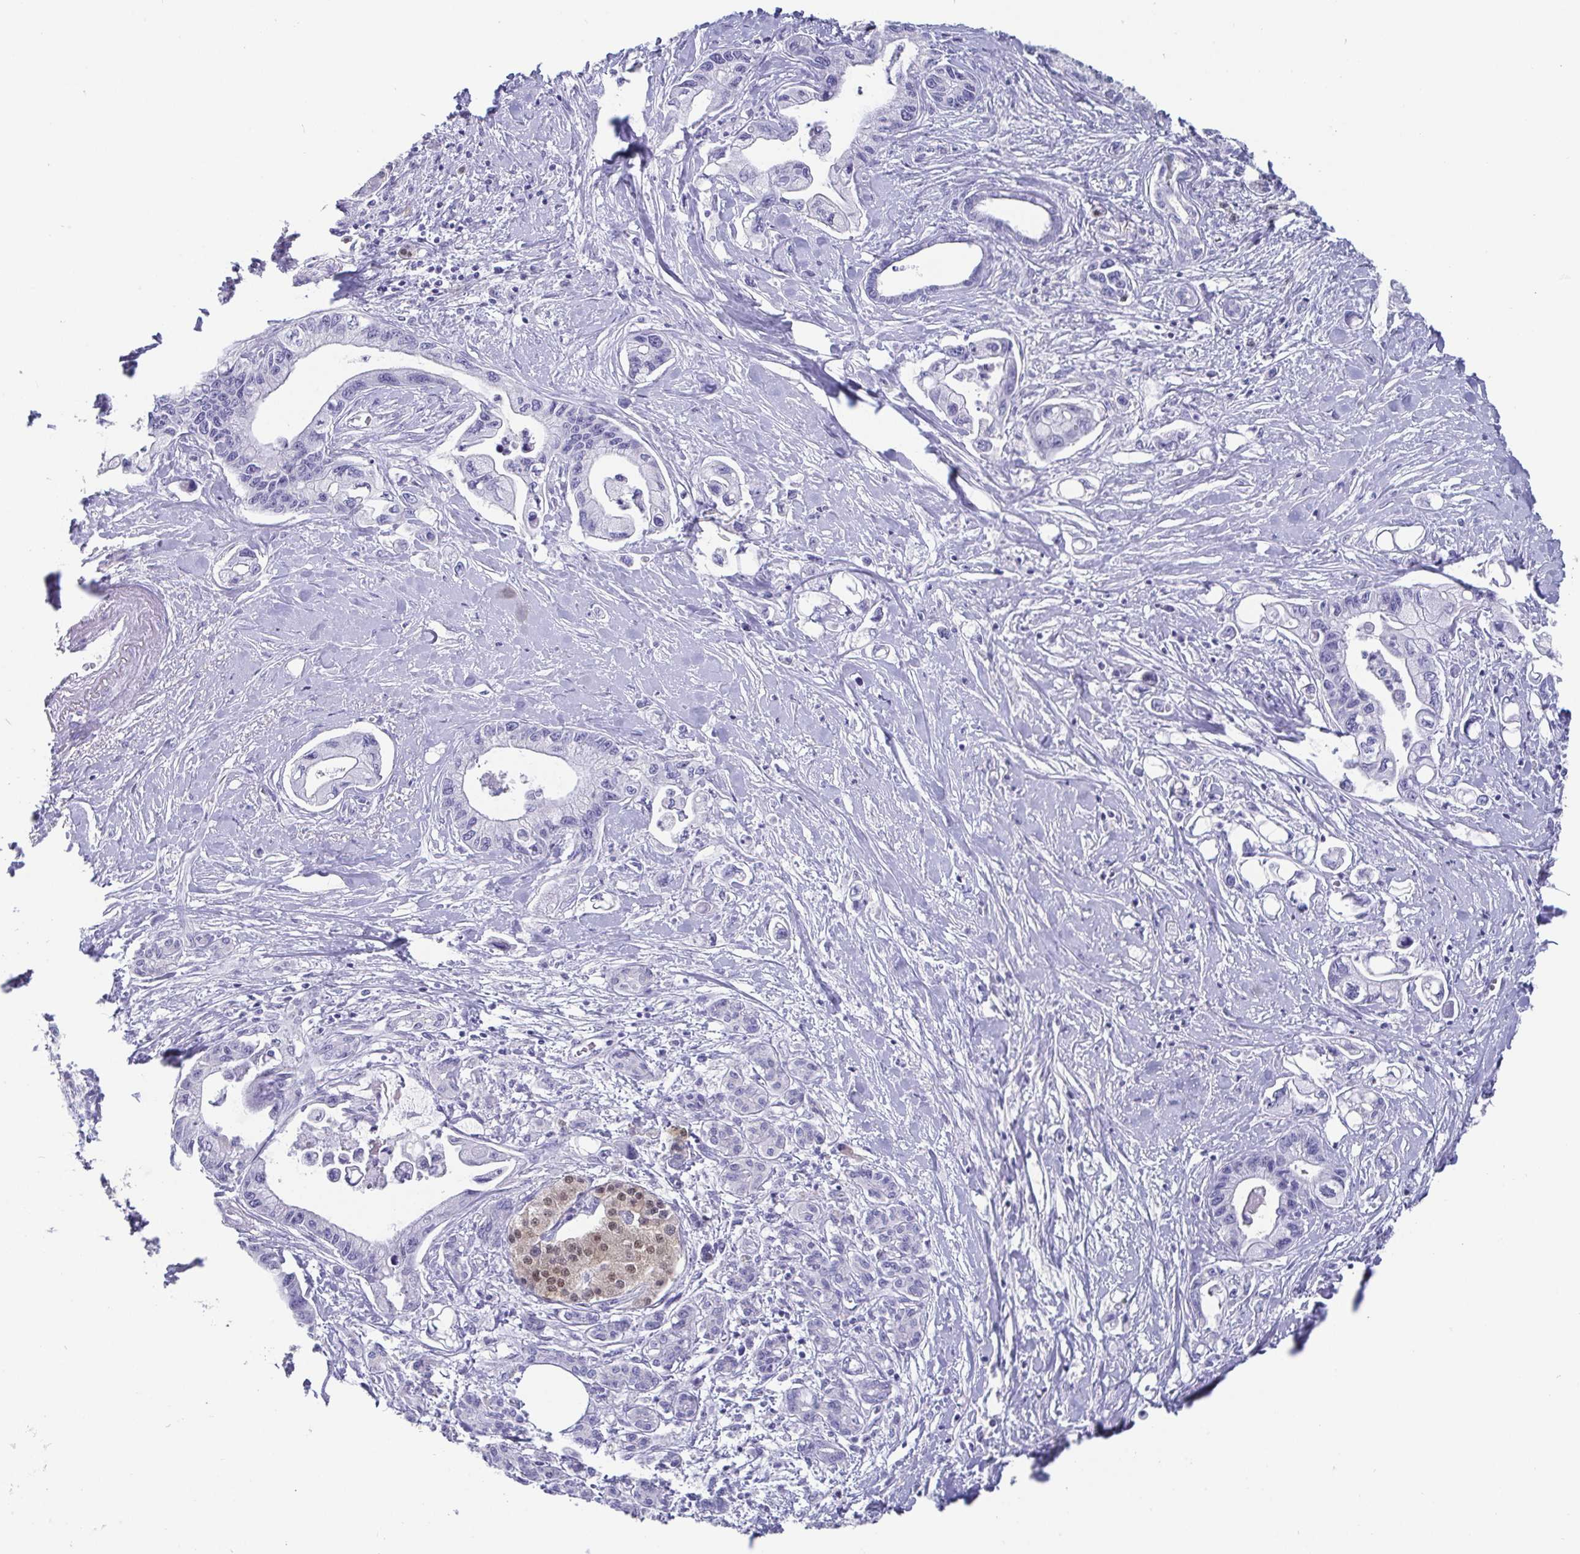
{"staining": {"intensity": "negative", "quantity": "none", "location": "none"}, "tissue": "pancreatic cancer", "cell_type": "Tumor cells", "image_type": "cancer", "snomed": [{"axis": "morphology", "description": "Adenocarcinoma, NOS"}, {"axis": "topography", "description": "Pancreas"}], "caption": "Tumor cells show no significant protein positivity in adenocarcinoma (pancreatic). (DAB (3,3'-diaminobenzidine) IHC with hematoxylin counter stain).", "gene": "SCGN", "patient": {"sex": "male", "age": 61}}